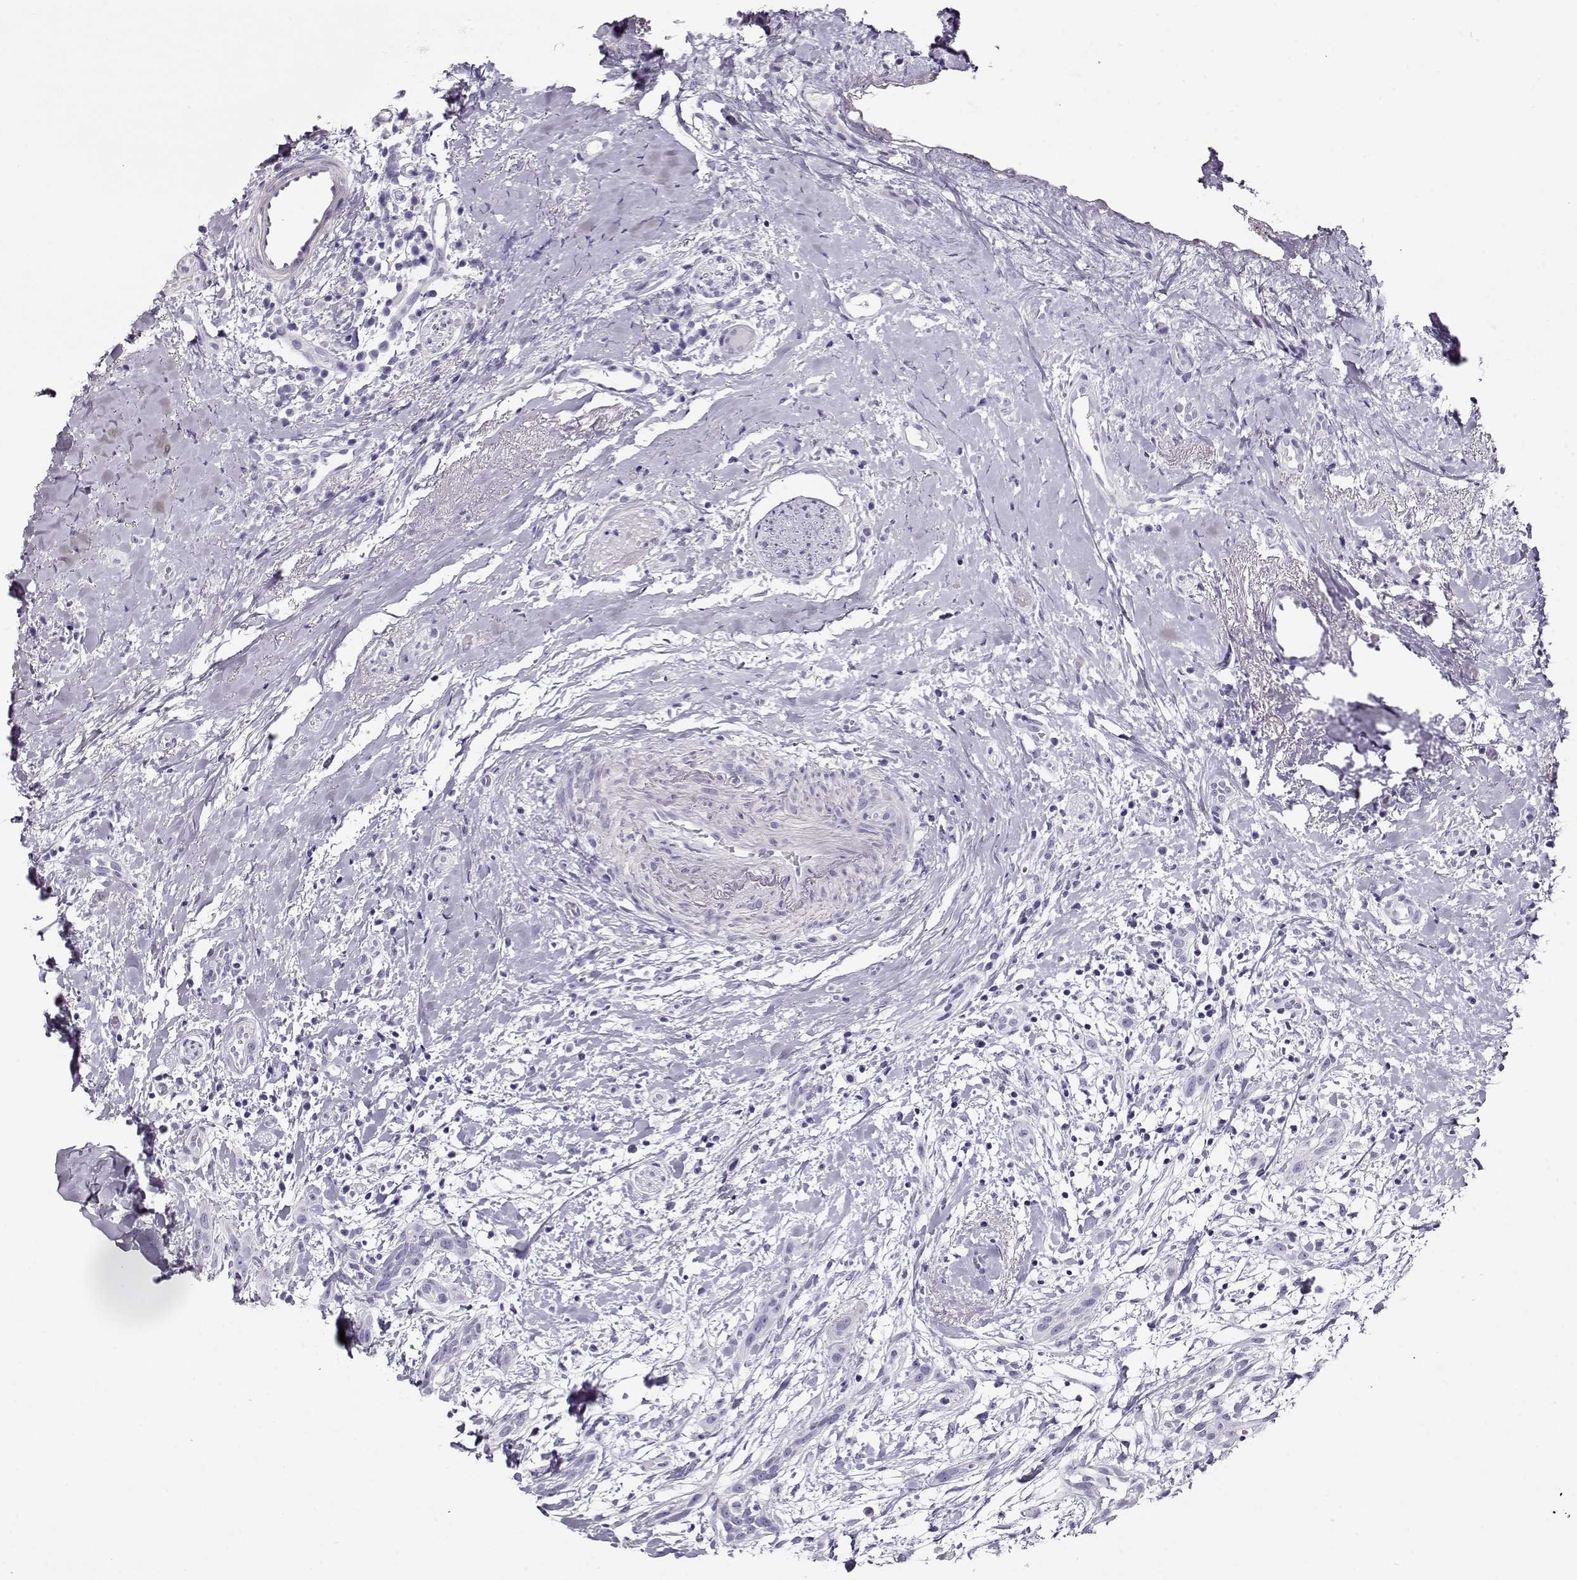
{"staining": {"intensity": "negative", "quantity": "none", "location": "none"}, "tissue": "head and neck cancer", "cell_type": "Tumor cells", "image_type": "cancer", "snomed": [{"axis": "morphology", "description": "Normal tissue, NOS"}, {"axis": "morphology", "description": "Squamous cell carcinoma, NOS"}, {"axis": "topography", "description": "Oral tissue"}, {"axis": "topography", "description": "Salivary gland"}, {"axis": "topography", "description": "Head-Neck"}], "caption": "An immunohistochemistry (IHC) micrograph of squamous cell carcinoma (head and neck) is shown. There is no staining in tumor cells of squamous cell carcinoma (head and neck). (Immunohistochemistry, brightfield microscopy, high magnification).", "gene": "ACTN2", "patient": {"sex": "female", "age": 62}}